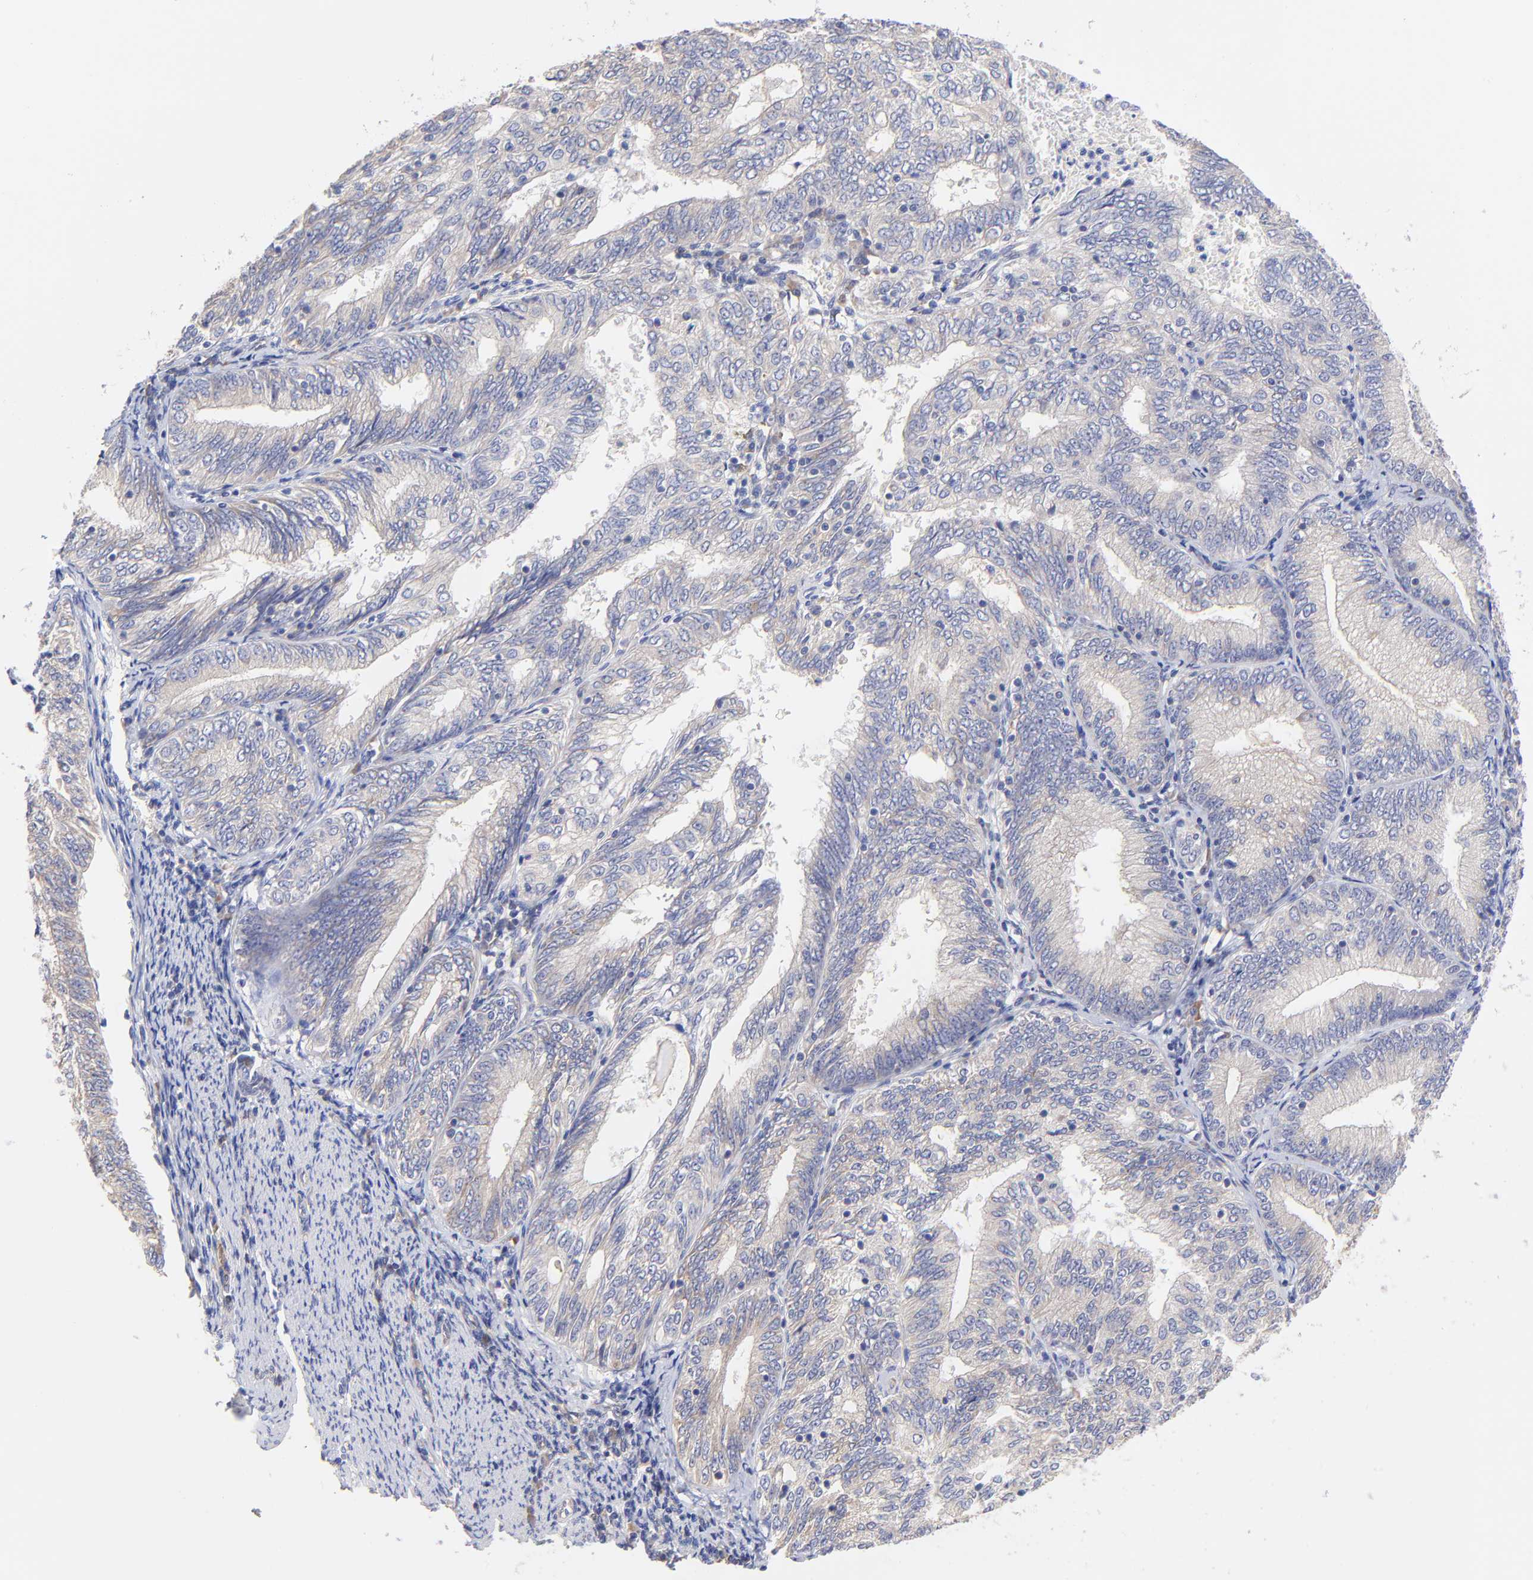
{"staining": {"intensity": "weak", "quantity": ">75%", "location": "cytoplasmic/membranous"}, "tissue": "endometrial cancer", "cell_type": "Tumor cells", "image_type": "cancer", "snomed": [{"axis": "morphology", "description": "Adenocarcinoma, NOS"}, {"axis": "topography", "description": "Endometrium"}], "caption": "Immunohistochemical staining of human endometrial cancer (adenocarcinoma) demonstrates low levels of weak cytoplasmic/membranous expression in approximately >75% of tumor cells.", "gene": "TNFRSF13C", "patient": {"sex": "female", "age": 69}}